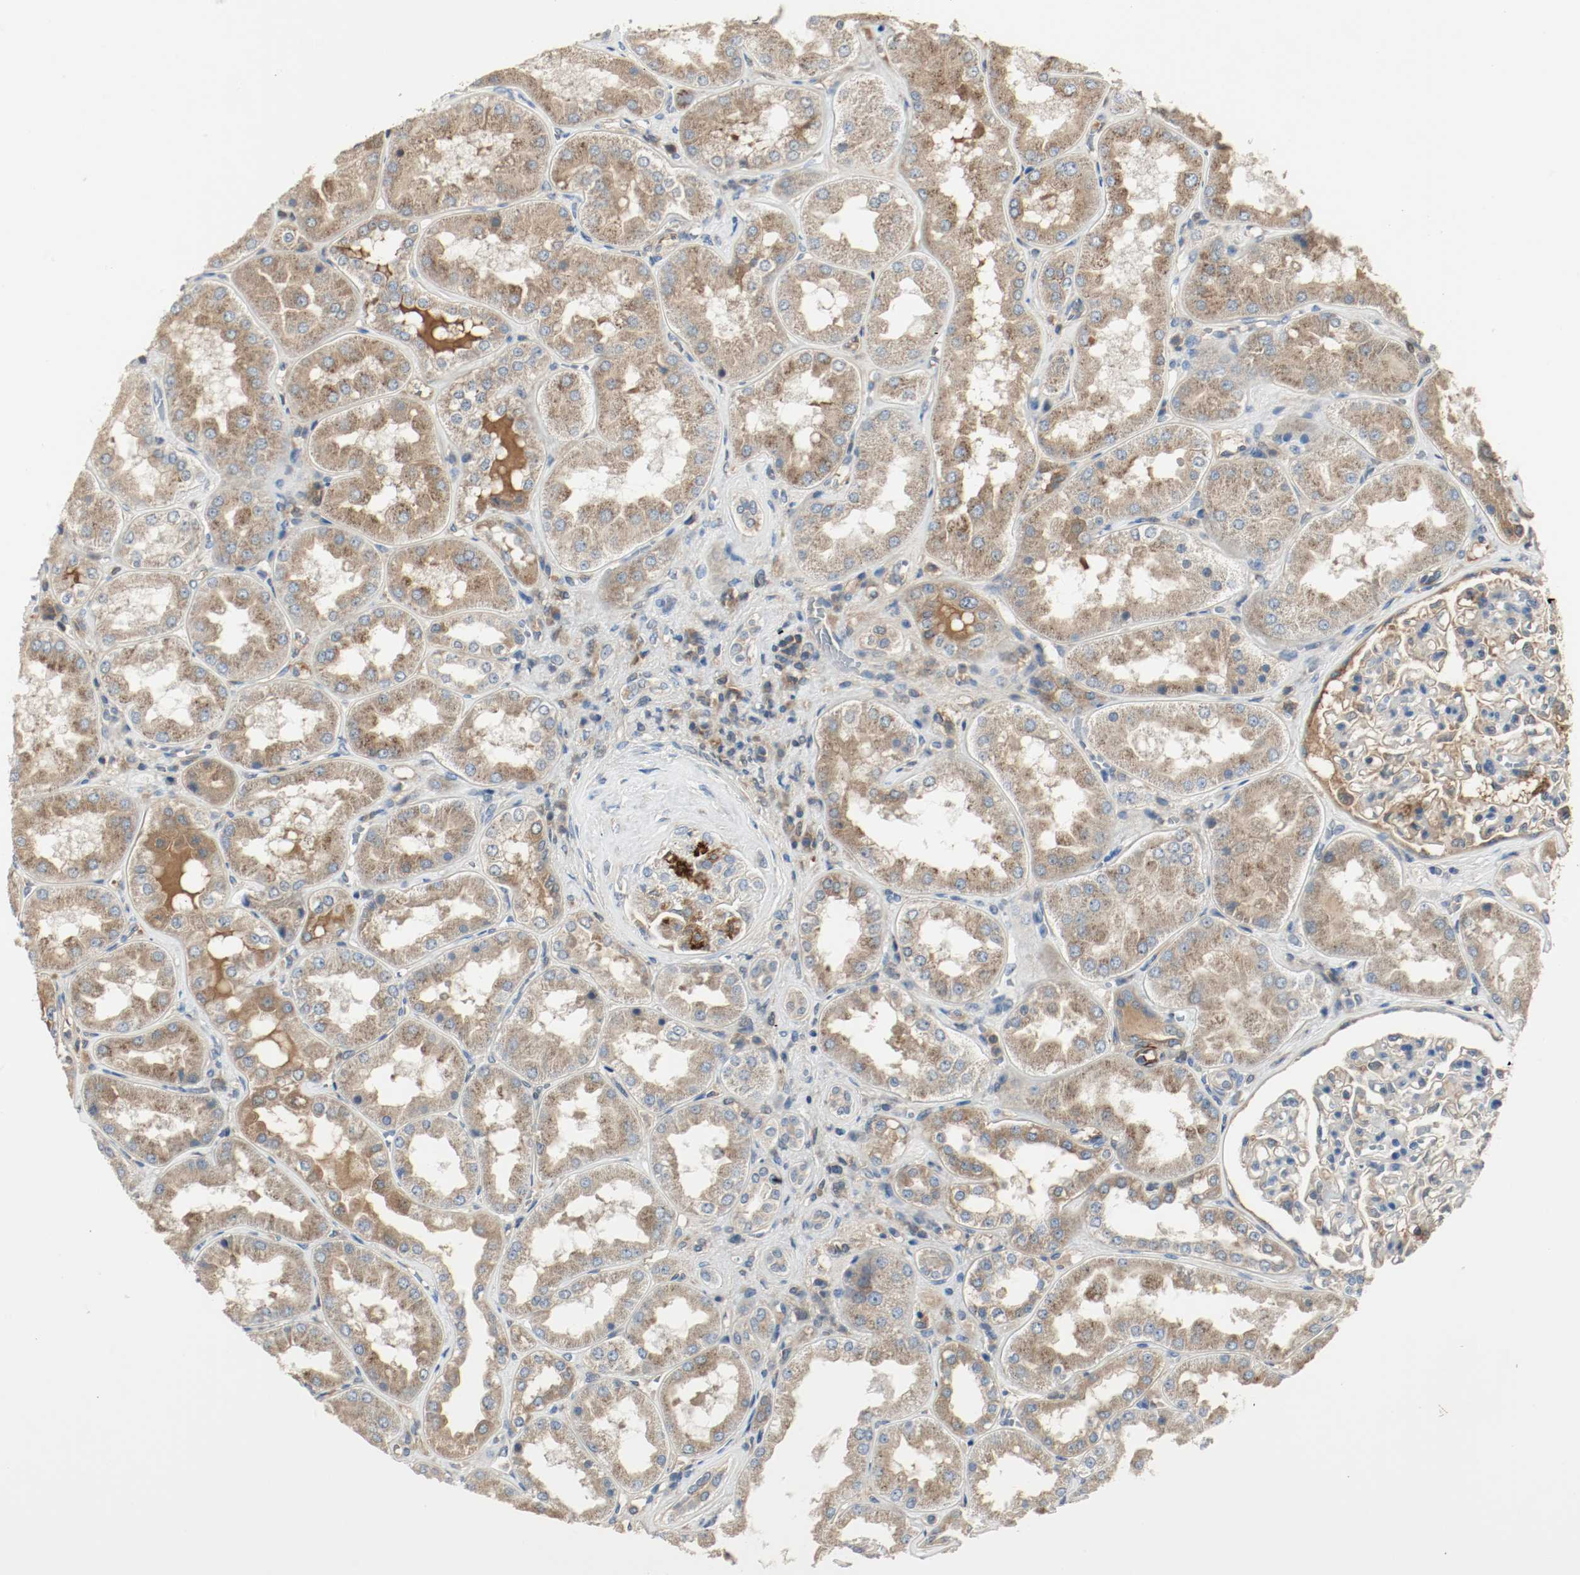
{"staining": {"intensity": "strong", "quantity": "25%-75%", "location": "cytoplasmic/membranous"}, "tissue": "kidney", "cell_type": "Cells in glomeruli", "image_type": "normal", "snomed": [{"axis": "morphology", "description": "Normal tissue, NOS"}, {"axis": "topography", "description": "Kidney"}], "caption": "Immunohistochemistry (IHC) of benign human kidney reveals high levels of strong cytoplasmic/membranous staining in about 25%-75% of cells in glomeruli. The protein is stained brown, and the nuclei are stained in blue (DAB IHC with brightfield microscopy, high magnification).", "gene": "MELTF", "patient": {"sex": "female", "age": 56}}